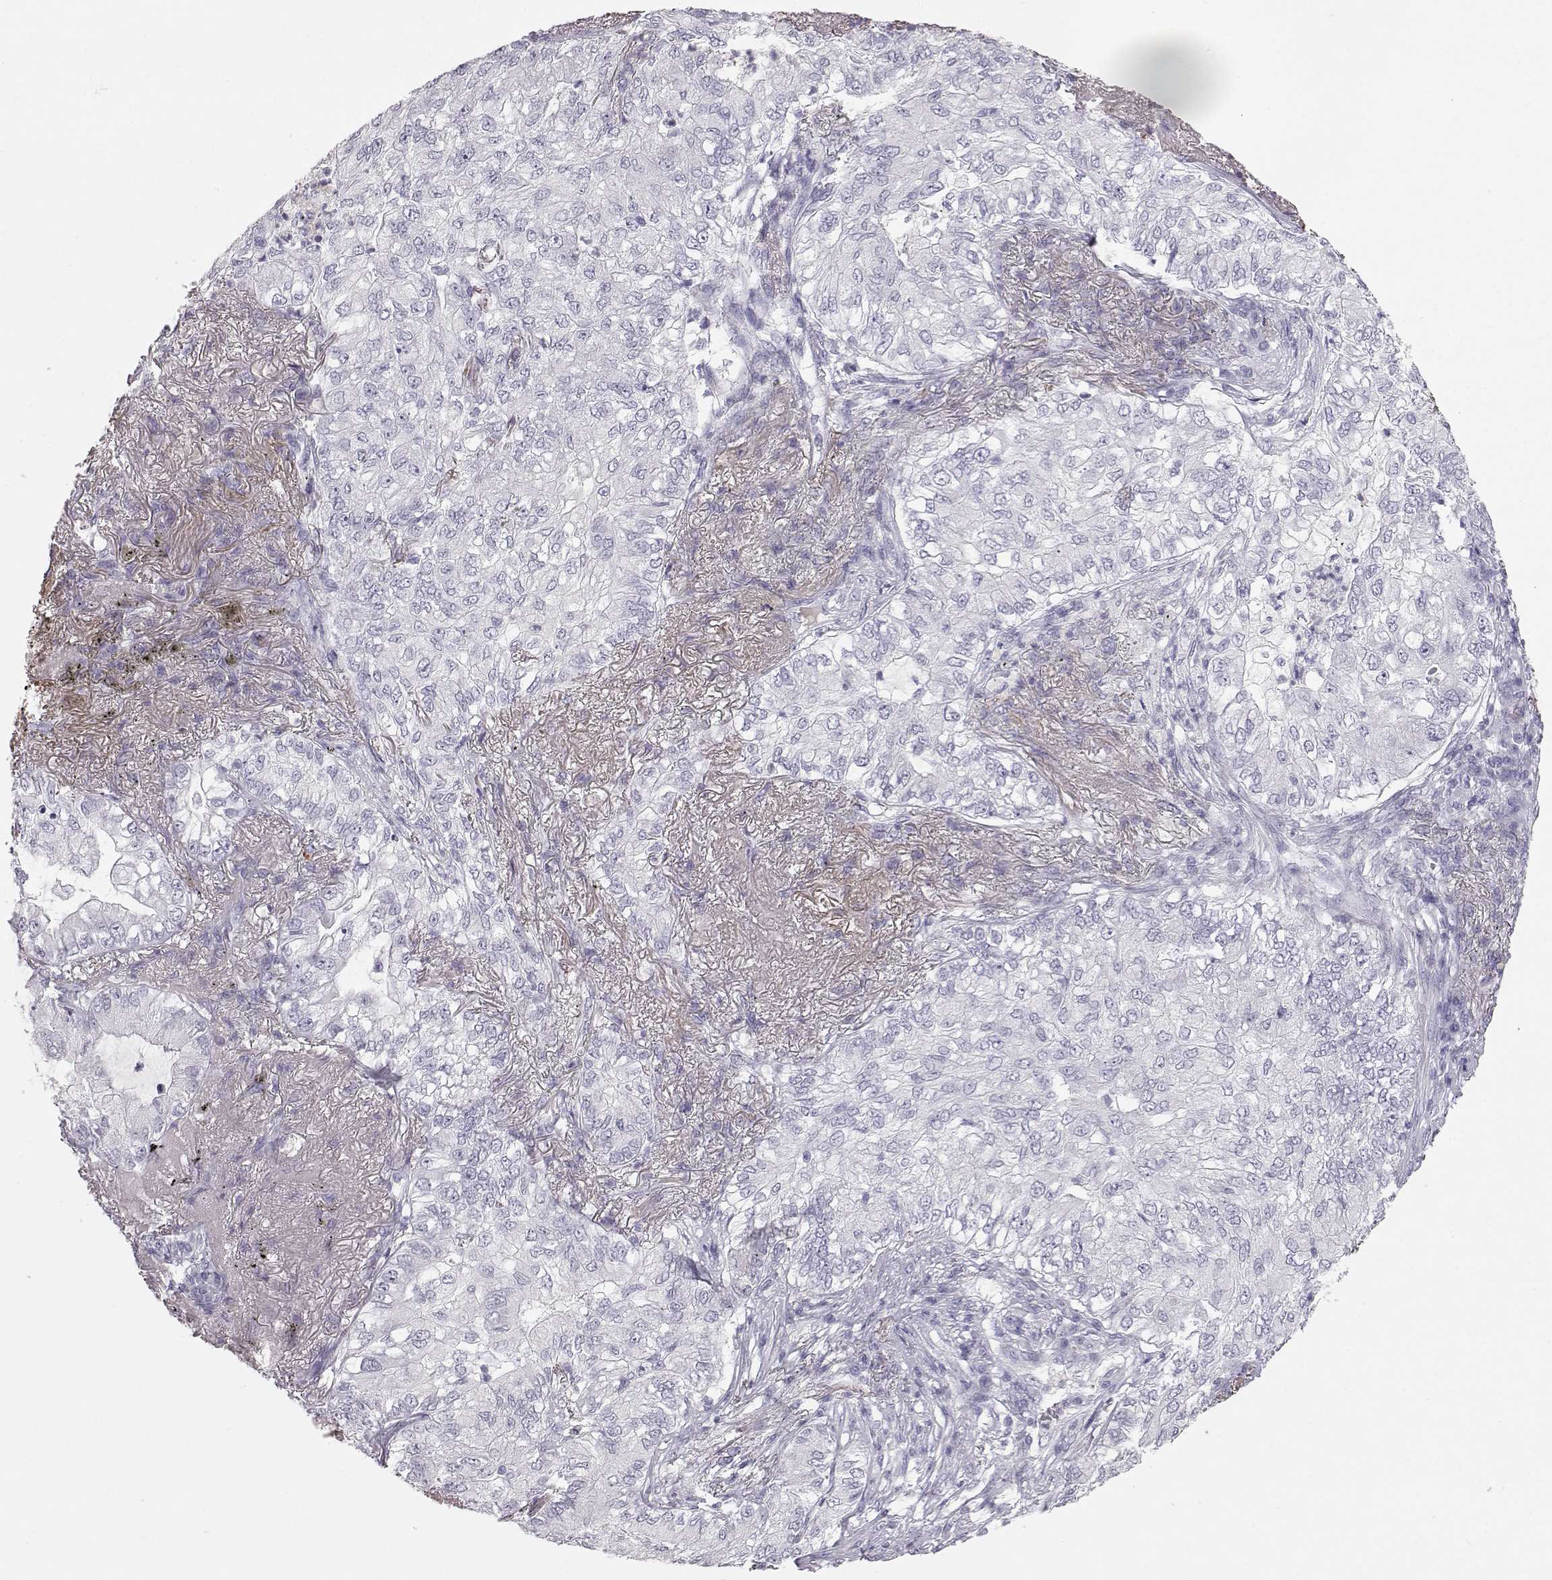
{"staining": {"intensity": "negative", "quantity": "none", "location": "none"}, "tissue": "lung cancer", "cell_type": "Tumor cells", "image_type": "cancer", "snomed": [{"axis": "morphology", "description": "Adenocarcinoma, NOS"}, {"axis": "topography", "description": "Lung"}], "caption": "Human adenocarcinoma (lung) stained for a protein using immunohistochemistry shows no staining in tumor cells.", "gene": "KRTAP16-1", "patient": {"sex": "female", "age": 73}}